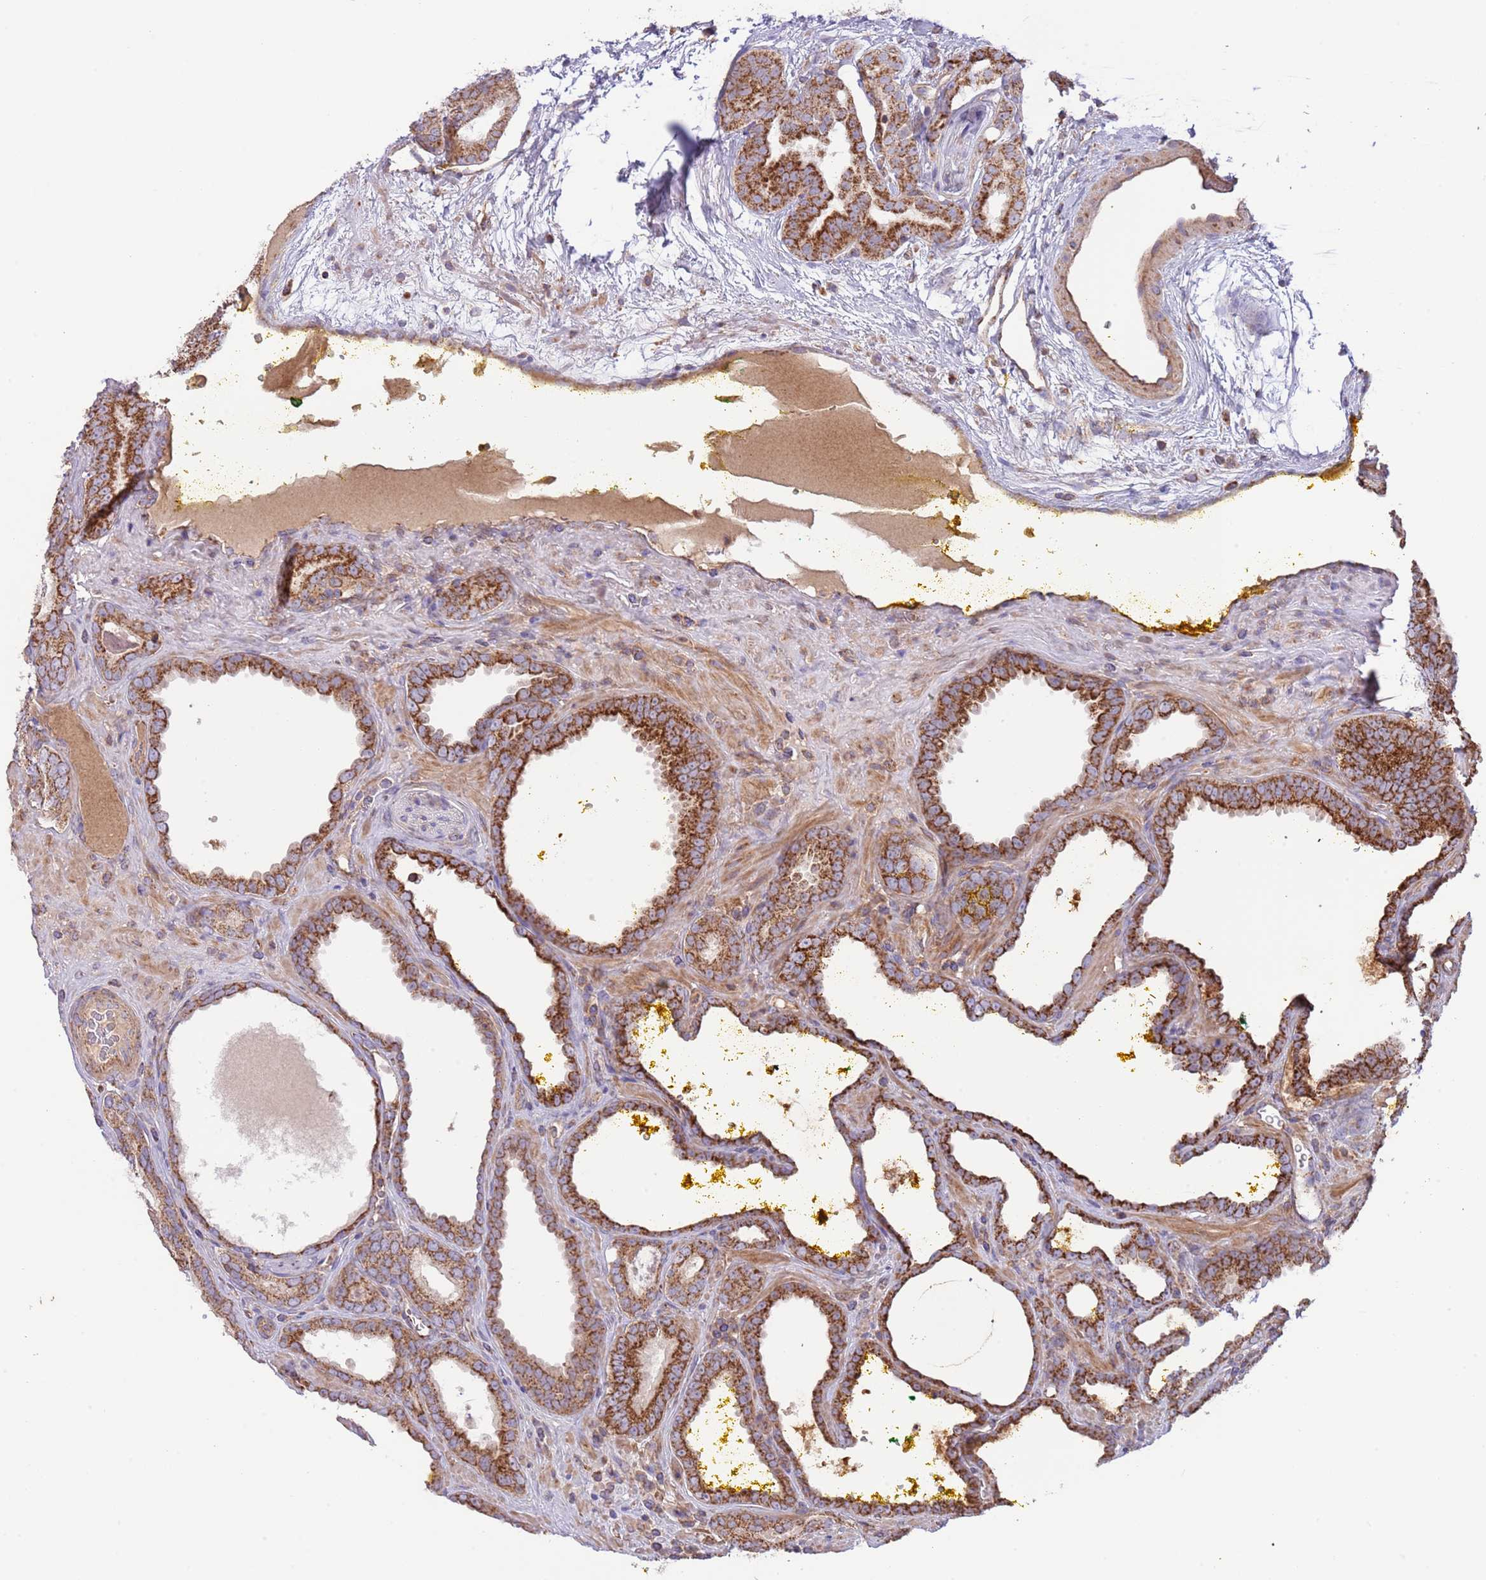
{"staining": {"intensity": "strong", "quantity": ">75%", "location": "cytoplasmic/membranous"}, "tissue": "prostate cancer", "cell_type": "Tumor cells", "image_type": "cancer", "snomed": [{"axis": "morphology", "description": "Adenocarcinoma, High grade"}, {"axis": "topography", "description": "Prostate"}], "caption": "This image demonstrates IHC staining of human prostate high-grade adenocarcinoma, with high strong cytoplasmic/membranous expression in about >75% of tumor cells.", "gene": "DNAJA3", "patient": {"sex": "male", "age": 72}}